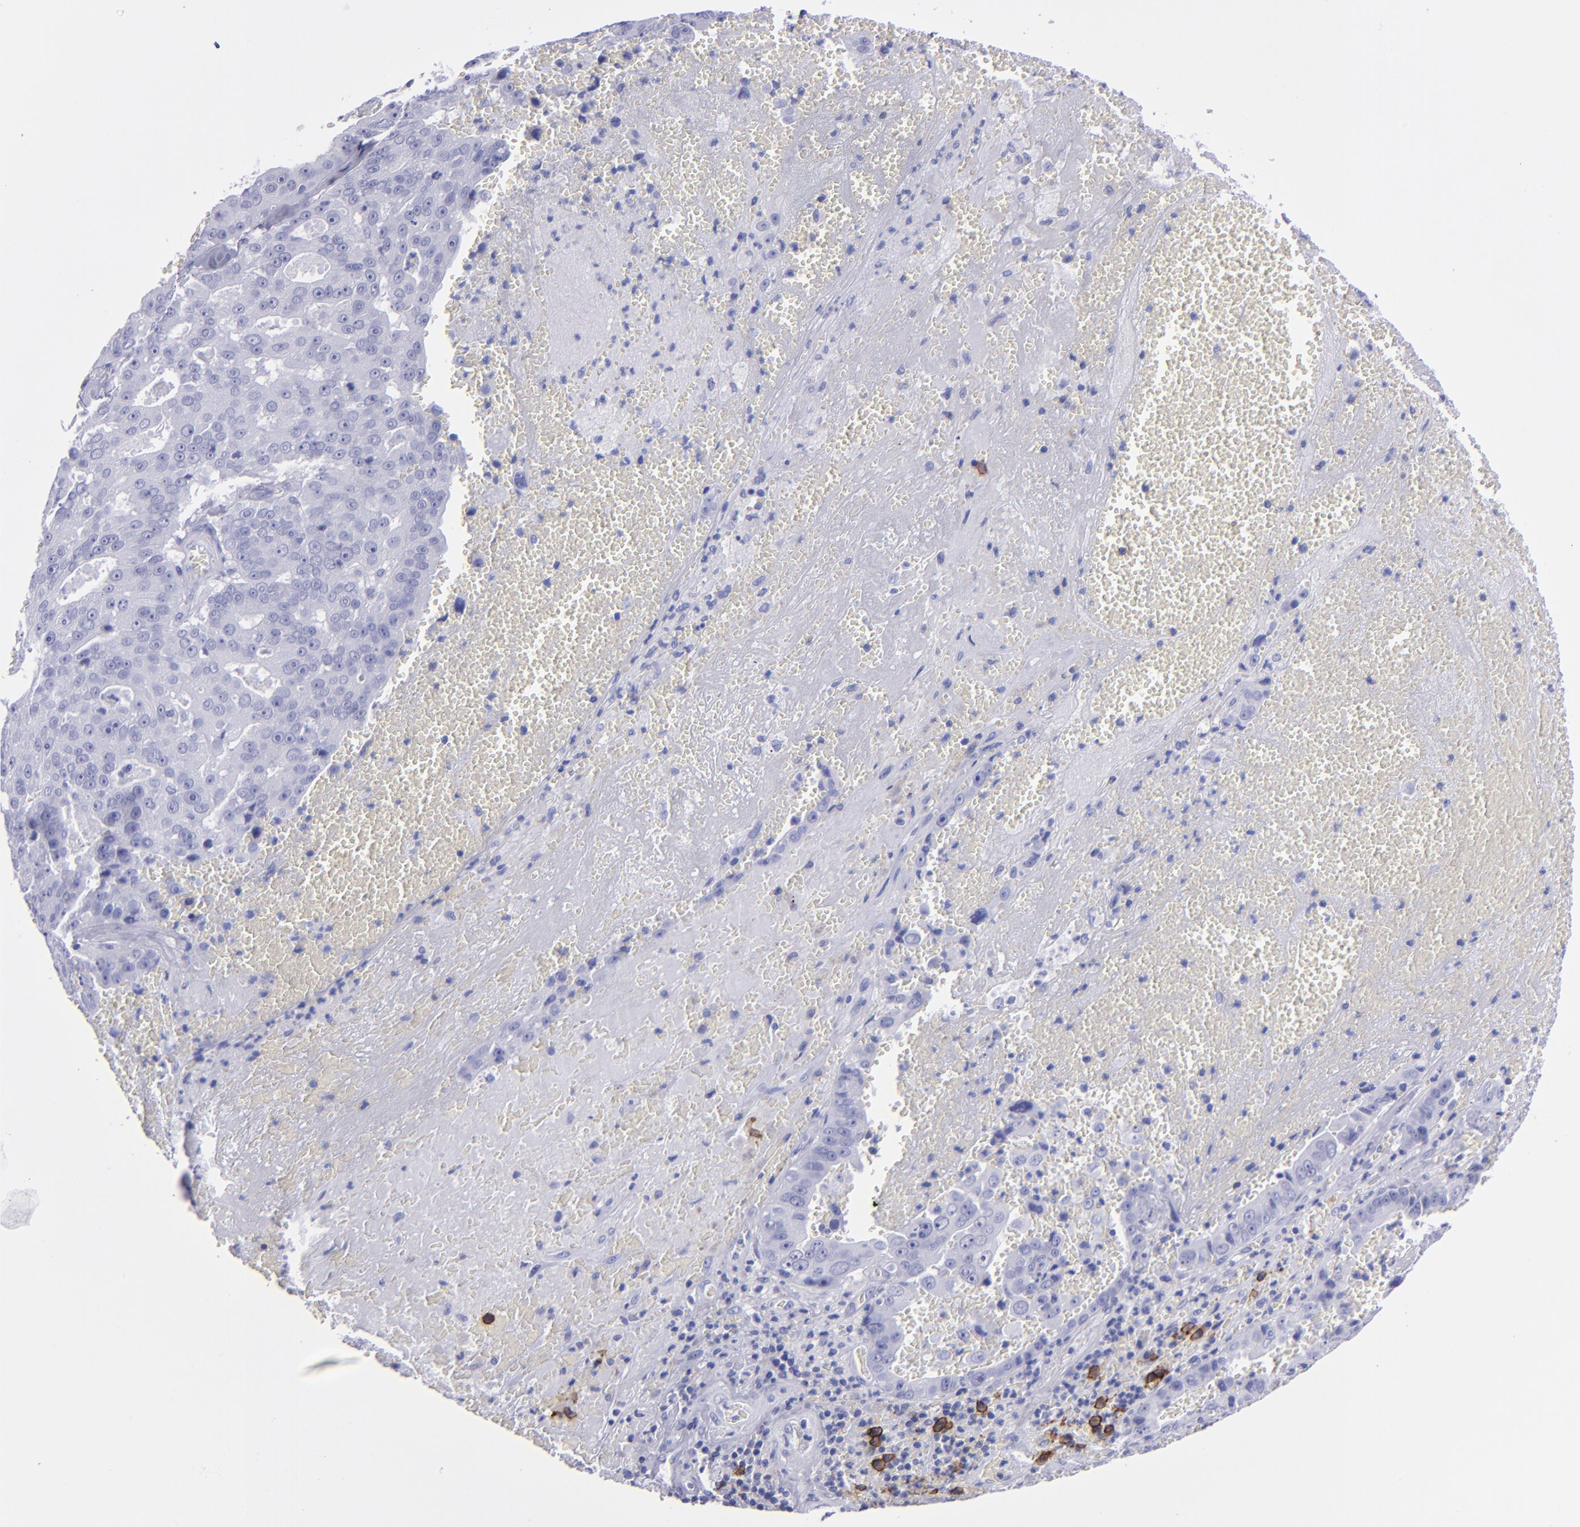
{"staining": {"intensity": "negative", "quantity": "none", "location": "none"}, "tissue": "liver cancer", "cell_type": "Tumor cells", "image_type": "cancer", "snomed": [{"axis": "morphology", "description": "Cholangiocarcinoma"}, {"axis": "topography", "description": "Liver"}], "caption": "IHC micrograph of human cholangiocarcinoma (liver) stained for a protein (brown), which displays no positivity in tumor cells.", "gene": "CD38", "patient": {"sex": "female", "age": 79}}